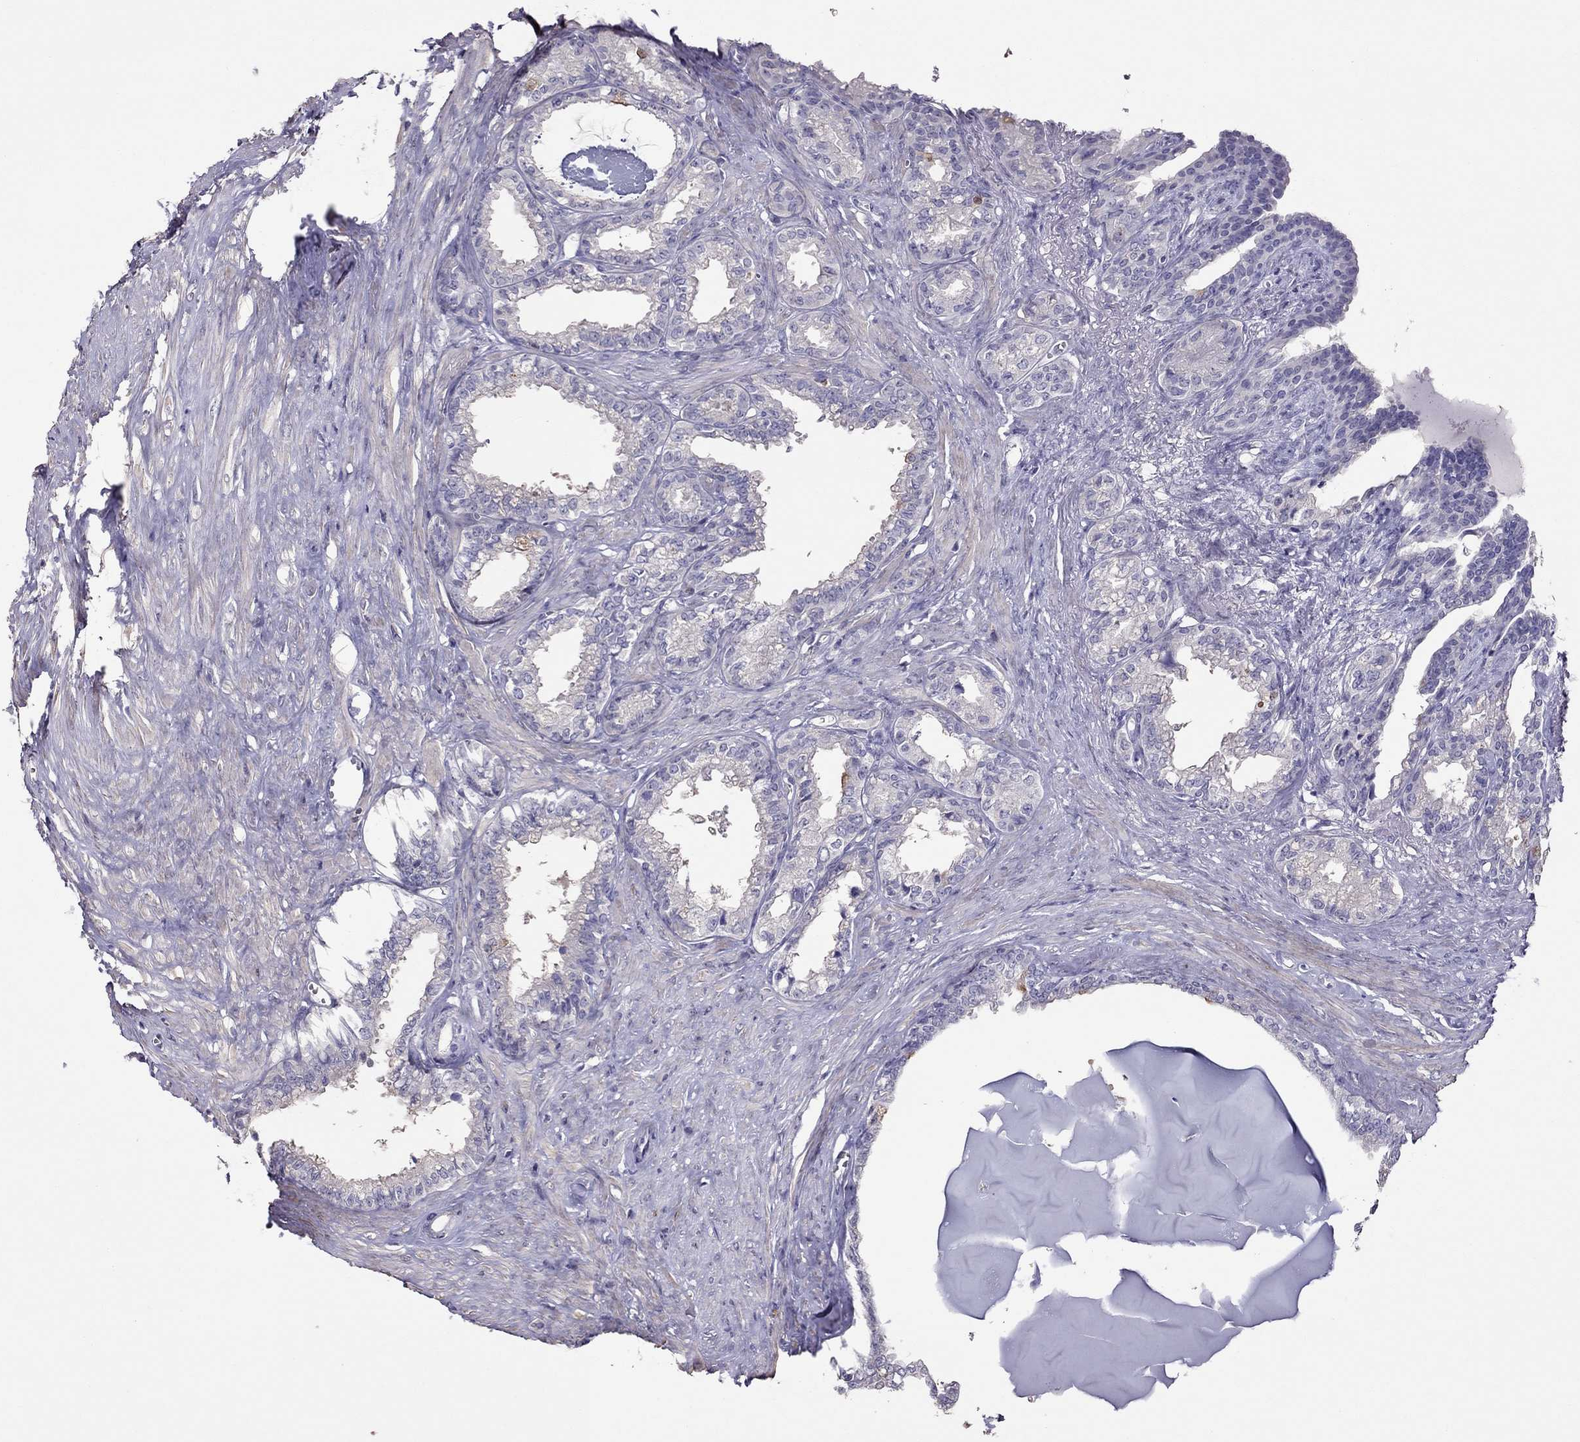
{"staining": {"intensity": "negative", "quantity": "none", "location": "none"}, "tissue": "seminal vesicle", "cell_type": "Glandular cells", "image_type": "normal", "snomed": [{"axis": "morphology", "description": "Normal tissue, NOS"}, {"axis": "morphology", "description": "Urothelial carcinoma, NOS"}, {"axis": "topography", "description": "Urinary bladder"}, {"axis": "topography", "description": "Seminal veicle"}], "caption": "IHC of benign human seminal vesicle shows no expression in glandular cells.", "gene": "LRRC46", "patient": {"sex": "male", "age": 76}}